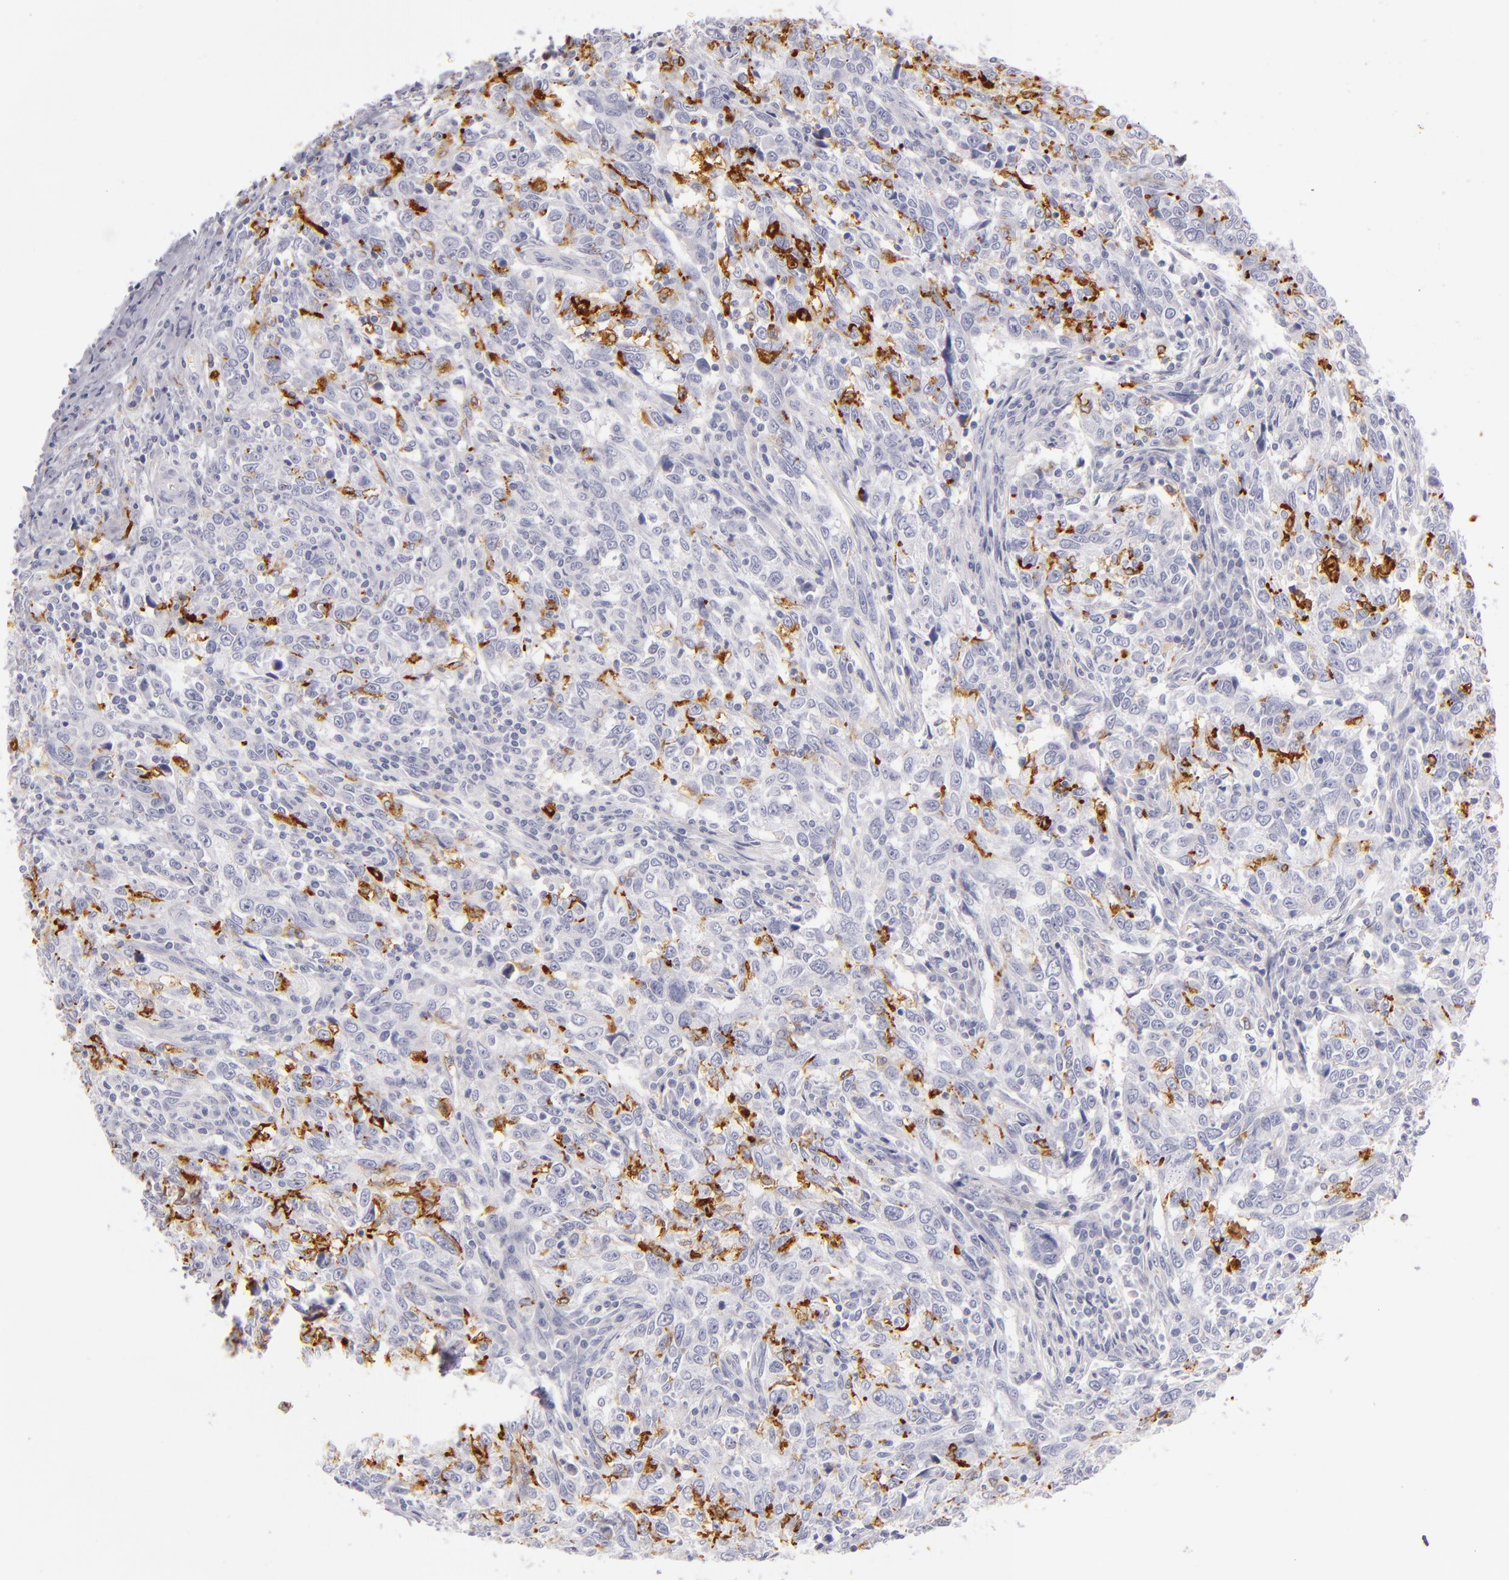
{"staining": {"intensity": "negative", "quantity": "none", "location": "none"}, "tissue": "breast cancer", "cell_type": "Tumor cells", "image_type": "cancer", "snomed": [{"axis": "morphology", "description": "Duct carcinoma"}, {"axis": "topography", "description": "Breast"}], "caption": "Tumor cells are negative for brown protein staining in breast invasive ductal carcinoma.", "gene": "CD207", "patient": {"sex": "female", "age": 50}}